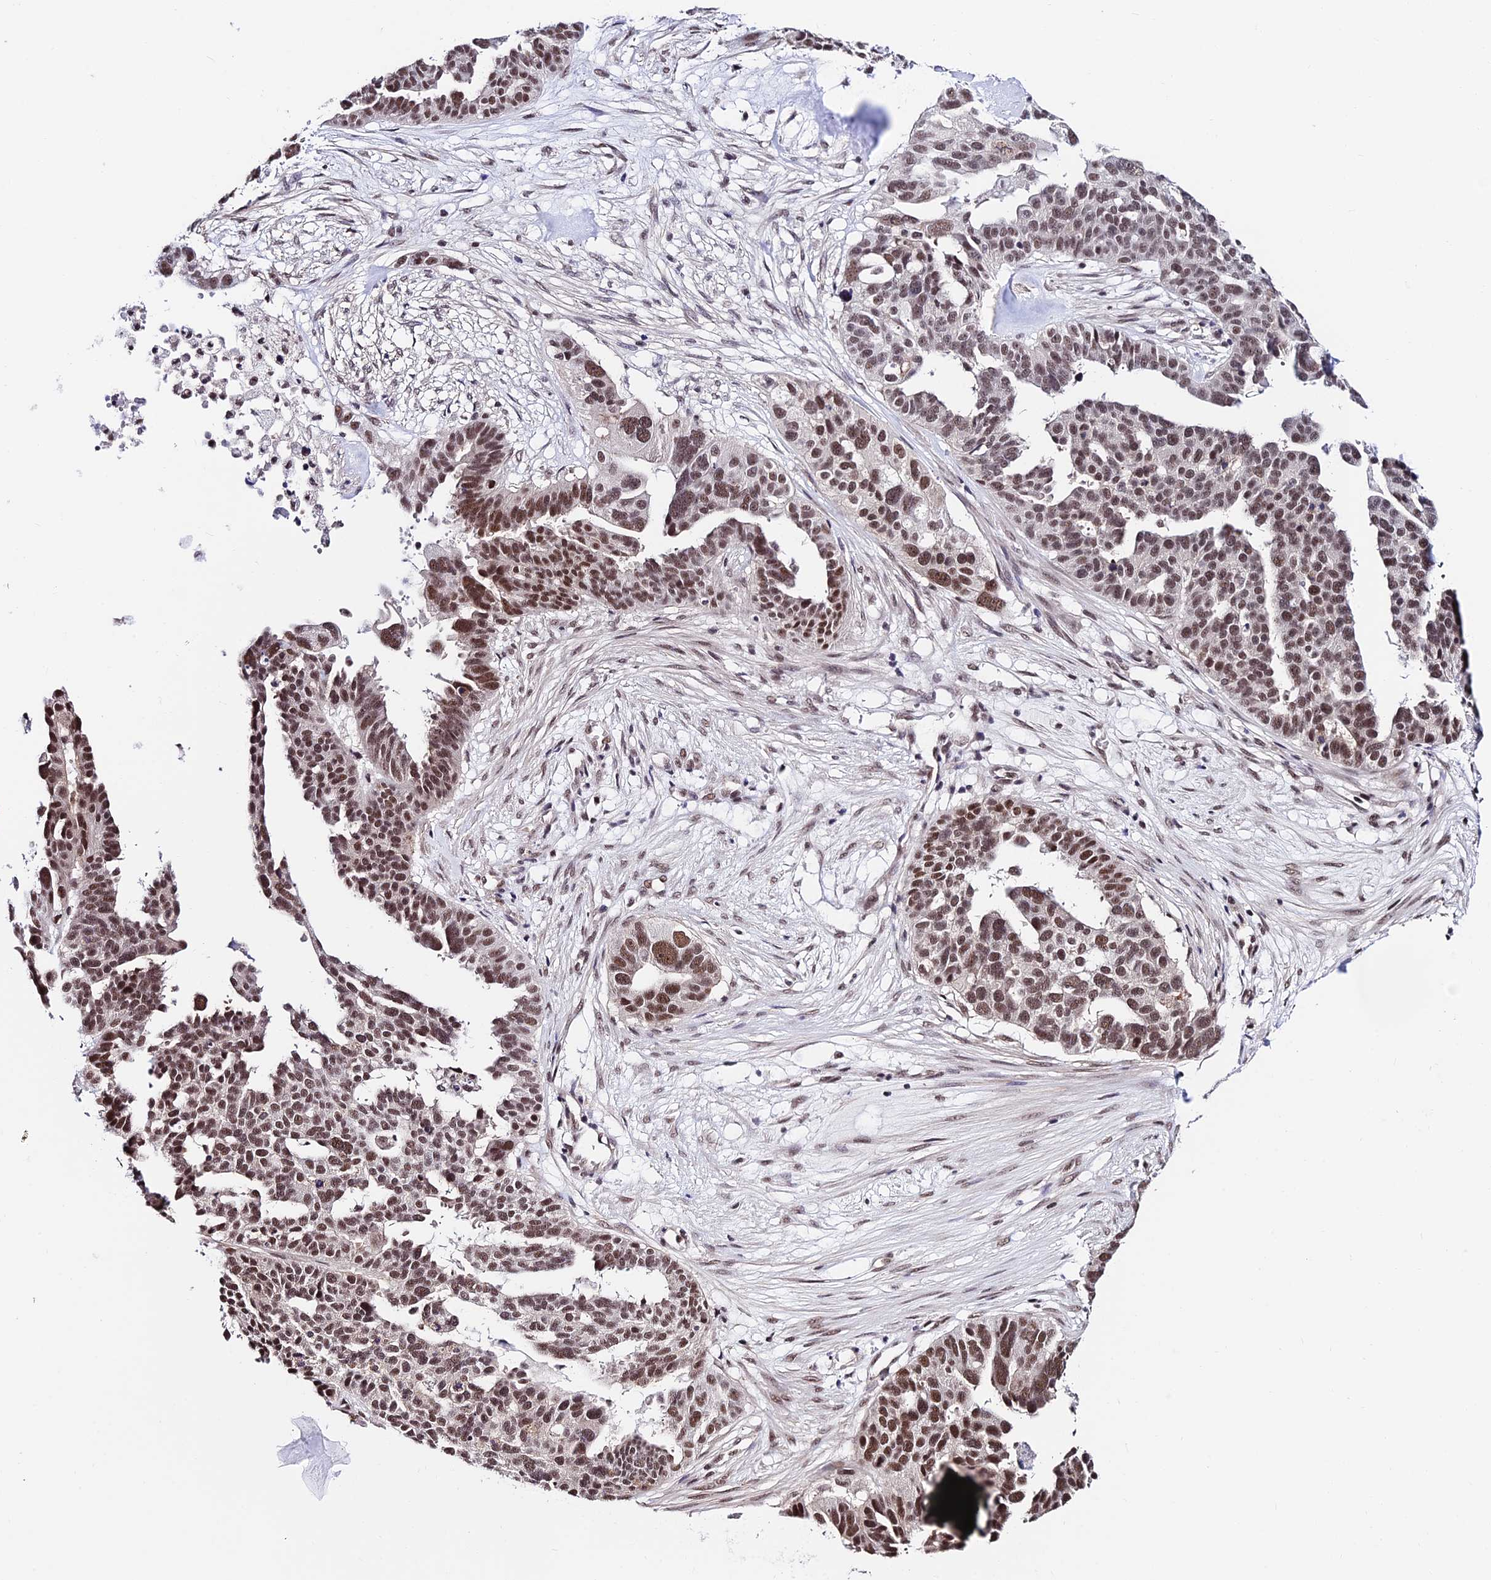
{"staining": {"intensity": "moderate", "quantity": ">75%", "location": "nuclear"}, "tissue": "ovarian cancer", "cell_type": "Tumor cells", "image_type": "cancer", "snomed": [{"axis": "morphology", "description": "Cystadenocarcinoma, serous, NOS"}, {"axis": "topography", "description": "Ovary"}], "caption": "Immunohistochemical staining of ovarian cancer (serous cystadenocarcinoma) shows moderate nuclear protein positivity in approximately >75% of tumor cells.", "gene": "RBM42", "patient": {"sex": "female", "age": 59}}